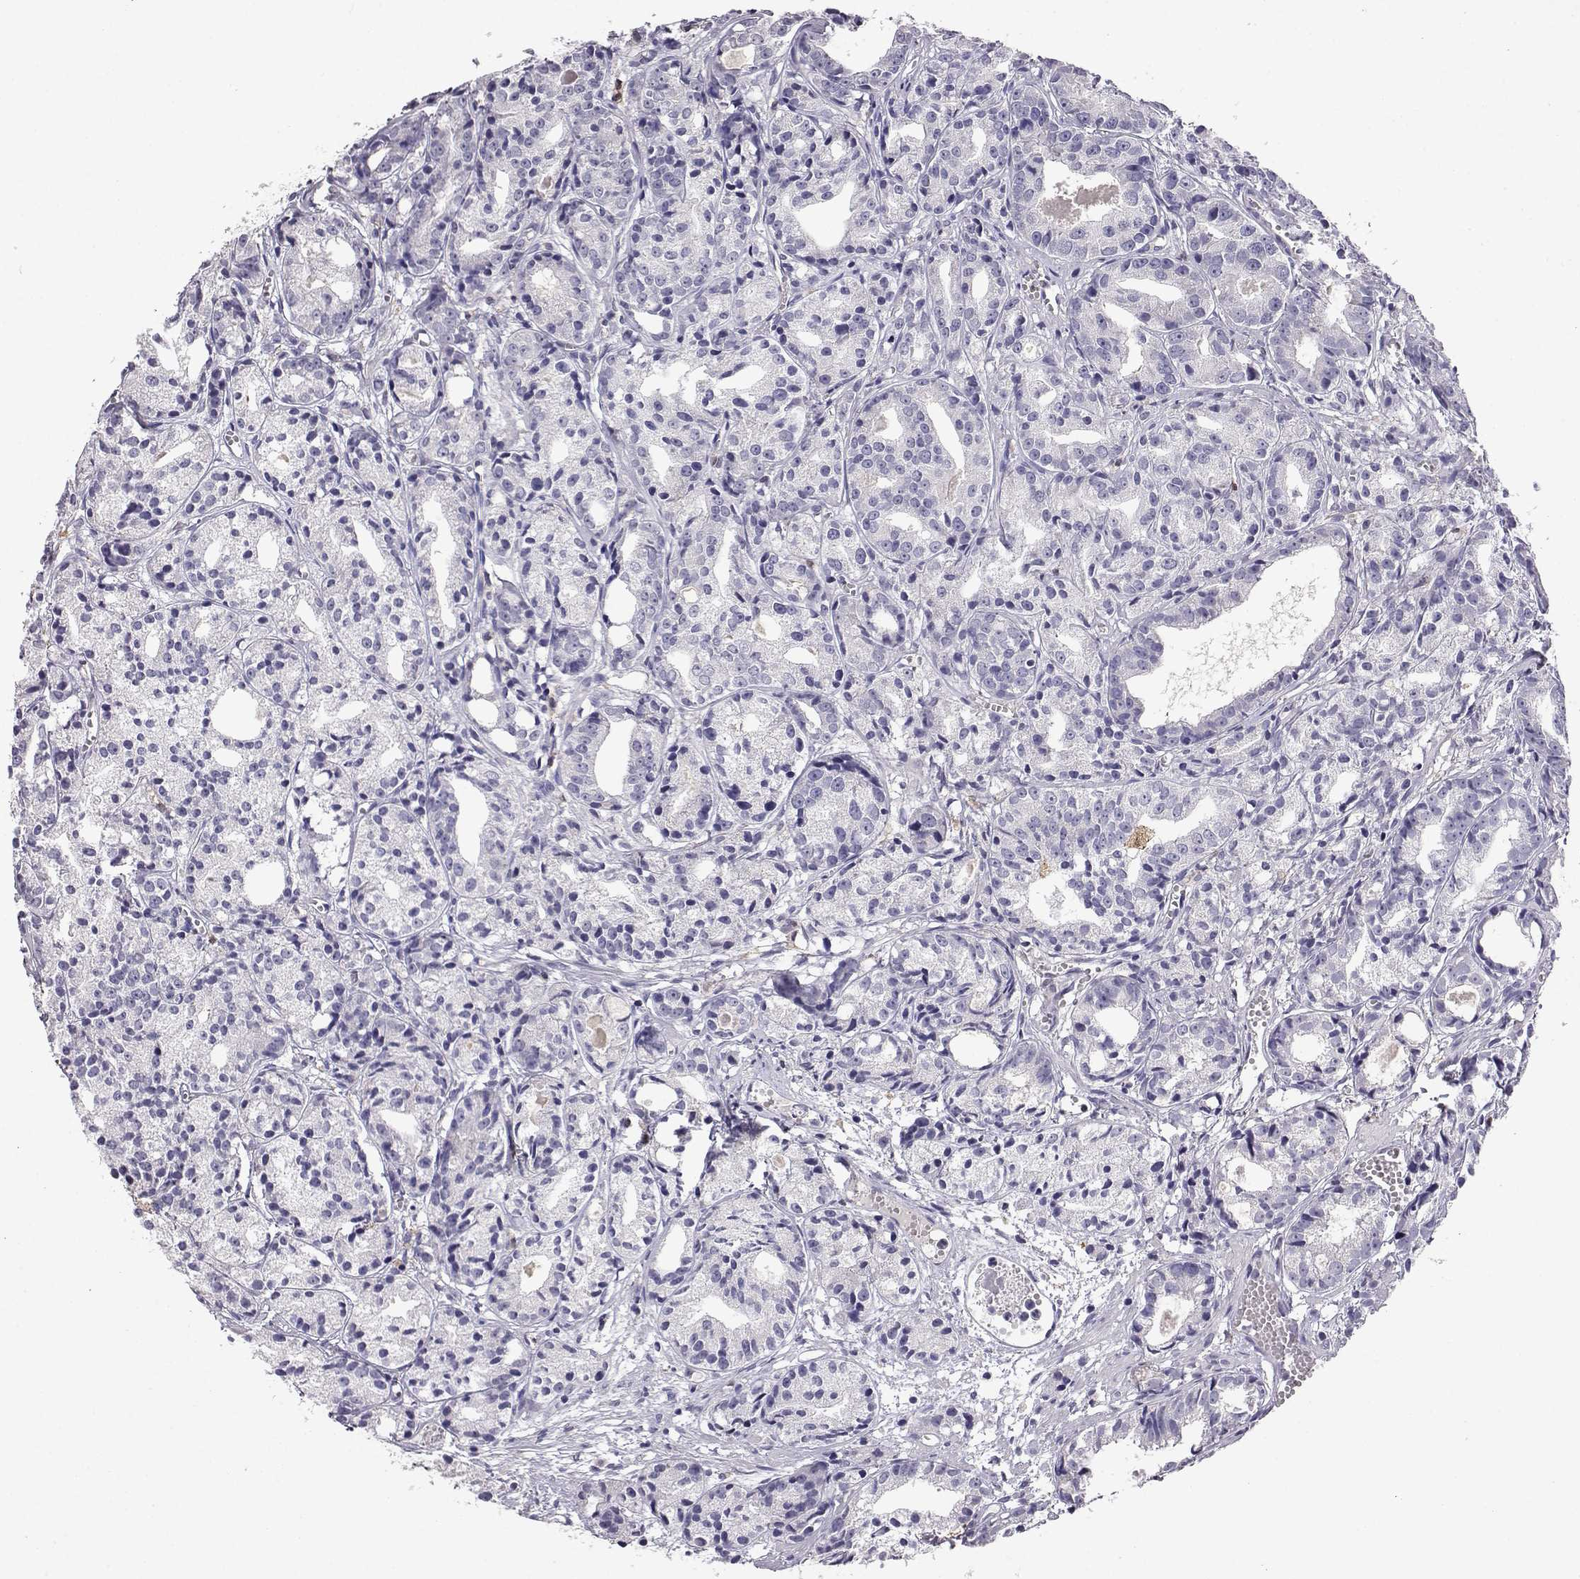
{"staining": {"intensity": "negative", "quantity": "none", "location": "none"}, "tissue": "prostate cancer", "cell_type": "Tumor cells", "image_type": "cancer", "snomed": [{"axis": "morphology", "description": "Adenocarcinoma, Medium grade"}, {"axis": "topography", "description": "Prostate"}], "caption": "This is an immunohistochemistry (IHC) photomicrograph of human prostate cancer (medium-grade adenocarcinoma). There is no positivity in tumor cells.", "gene": "AKR1B1", "patient": {"sex": "male", "age": 74}}